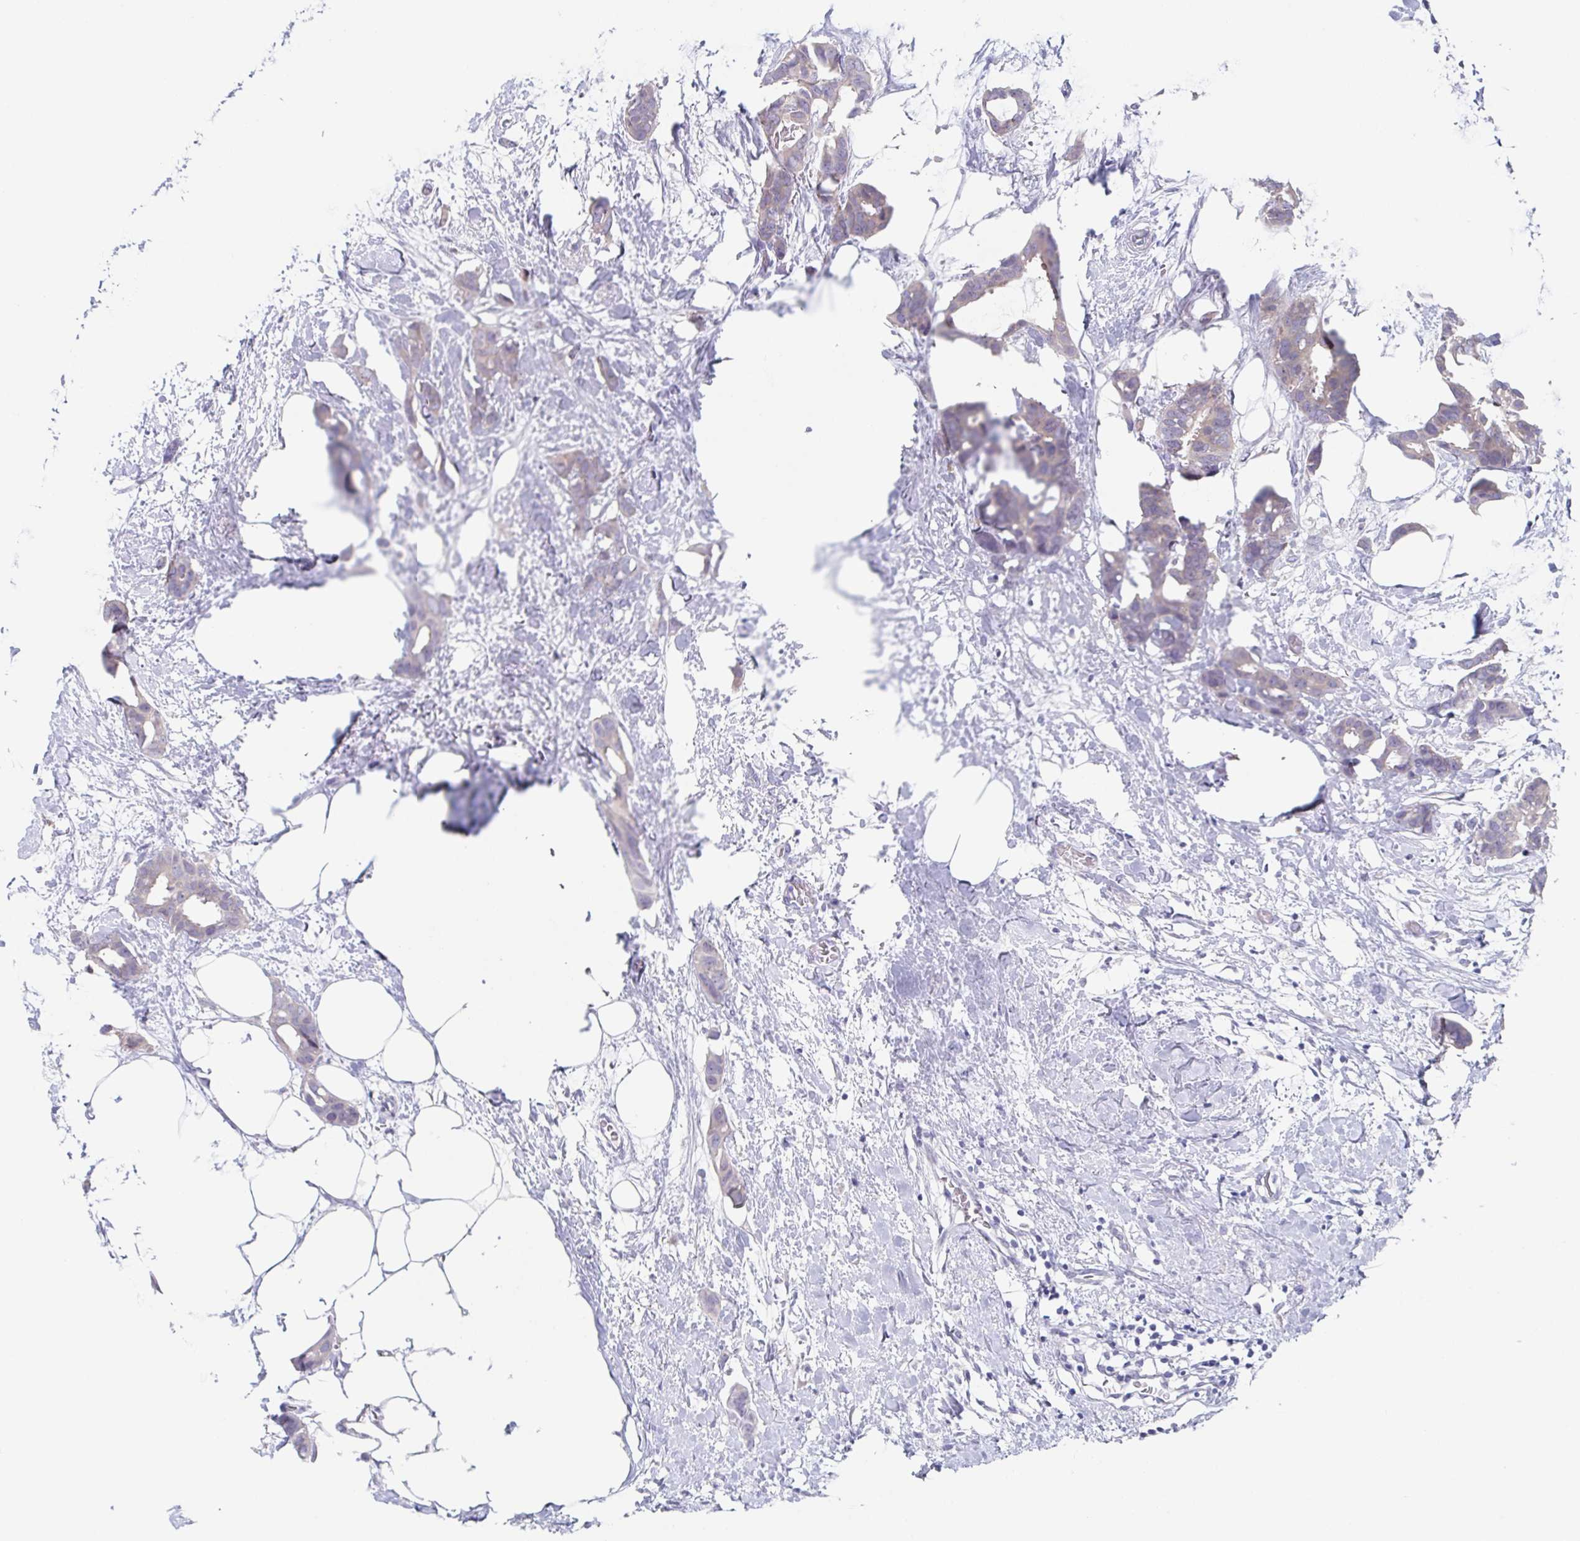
{"staining": {"intensity": "weak", "quantity": "<25%", "location": "cytoplasmic/membranous"}, "tissue": "breast cancer", "cell_type": "Tumor cells", "image_type": "cancer", "snomed": [{"axis": "morphology", "description": "Duct carcinoma"}, {"axis": "topography", "description": "Breast"}], "caption": "A high-resolution micrograph shows immunohistochemistry staining of breast infiltrating ductal carcinoma, which demonstrates no significant staining in tumor cells.", "gene": "HTR2A", "patient": {"sex": "female", "age": 62}}